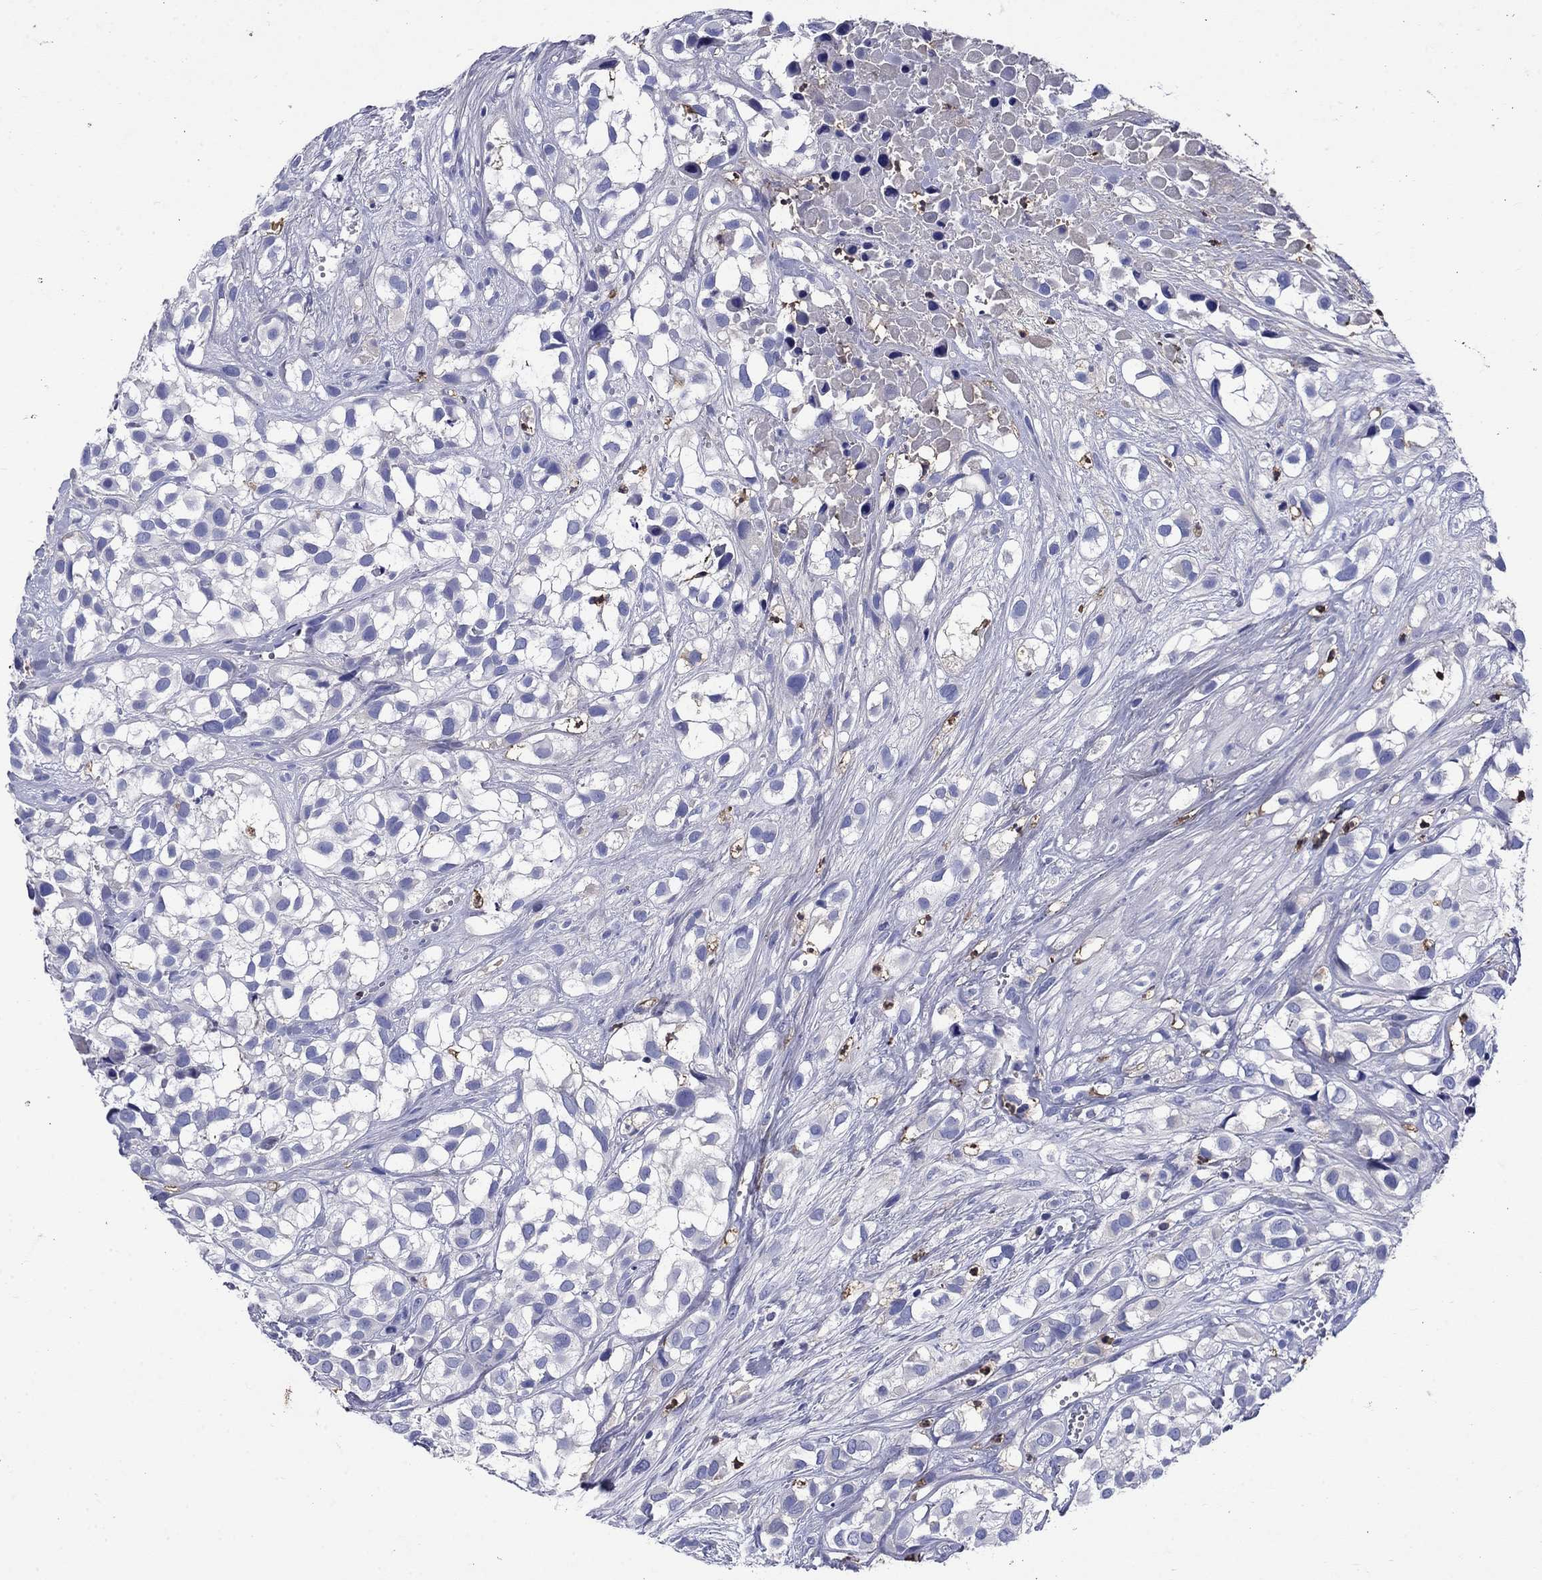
{"staining": {"intensity": "negative", "quantity": "none", "location": "none"}, "tissue": "urothelial cancer", "cell_type": "Tumor cells", "image_type": "cancer", "snomed": [{"axis": "morphology", "description": "Urothelial carcinoma, High grade"}, {"axis": "topography", "description": "Urinary bladder"}], "caption": "IHC photomicrograph of neoplastic tissue: human urothelial carcinoma (high-grade) stained with DAB displays no significant protein expression in tumor cells.", "gene": "TFR2", "patient": {"sex": "male", "age": 56}}